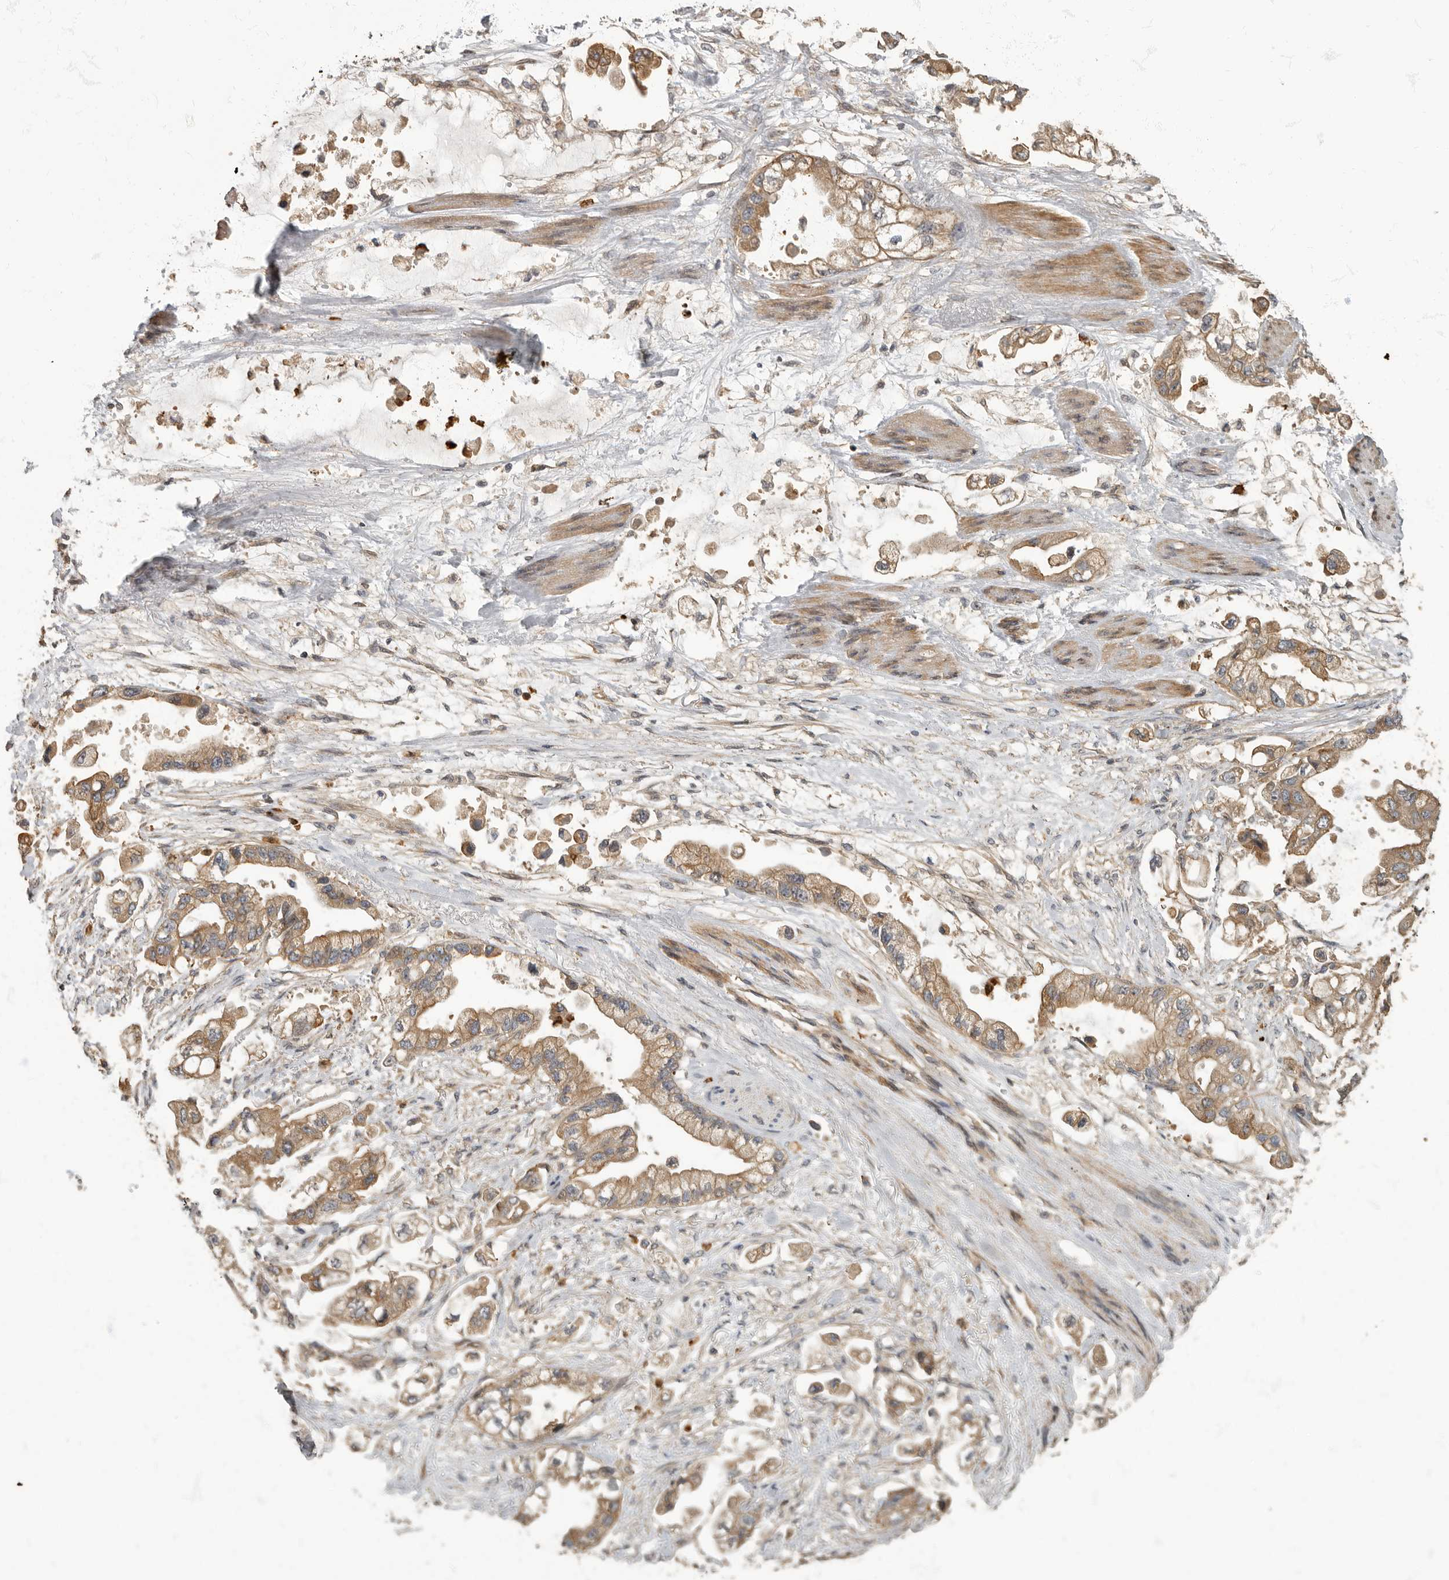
{"staining": {"intensity": "moderate", "quantity": ">75%", "location": "cytoplasmic/membranous"}, "tissue": "stomach cancer", "cell_type": "Tumor cells", "image_type": "cancer", "snomed": [{"axis": "morphology", "description": "Adenocarcinoma, NOS"}, {"axis": "topography", "description": "Stomach"}], "caption": "Immunohistochemistry (IHC) staining of stomach cancer, which reveals medium levels of moderate cytoplasmic/membranous positivity in about >75% of tumor cells indicating moderate cytoplasmic/membranous protein expression. The staining was performed using DAB (brown) for protein detection and nuclei were counterstained in hematoxylin (blue).", "gene": "DAAM1", "patient": {"sex": "male", "age": 62}}